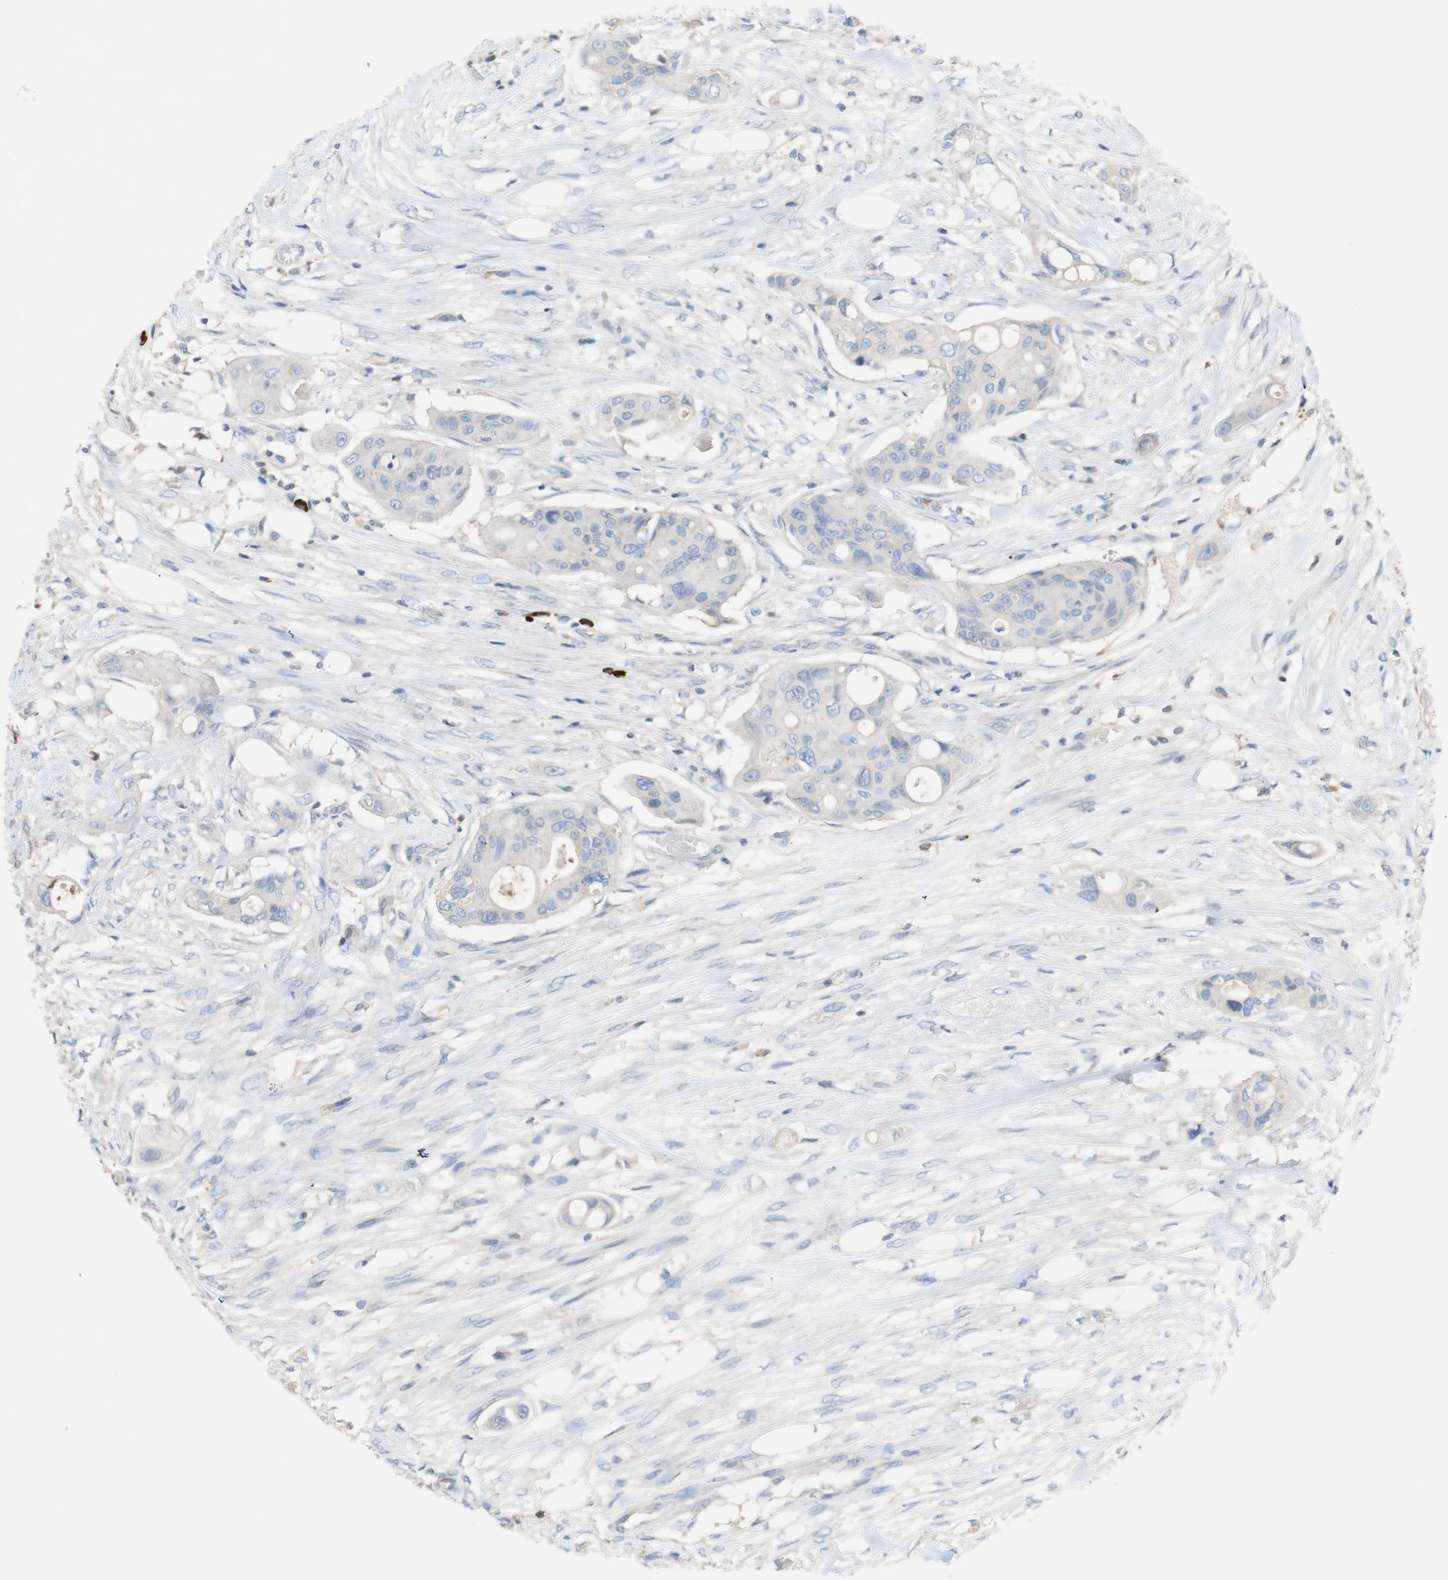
{"staining": {"intensity": "negative", "quantity": "none", "location": "none"}, "tissue": "colorectal cancer", "cell_type": "Tumor cells", "image_type": "cancer", "snomed": [{"axis": "morphology", "description": "Adenocarcinoma, NOS"}, {"axis": "topography", "description": "Colon"}], "caption": "An immunohistochemistry (IHC) micrograph of colorectal adenocarcinoma is shown. There is no staining in tumor cells of colorectal adenocarcinoma.", "gene": "PACSIN1", "patient": {"sex": "female", "age": 57}}